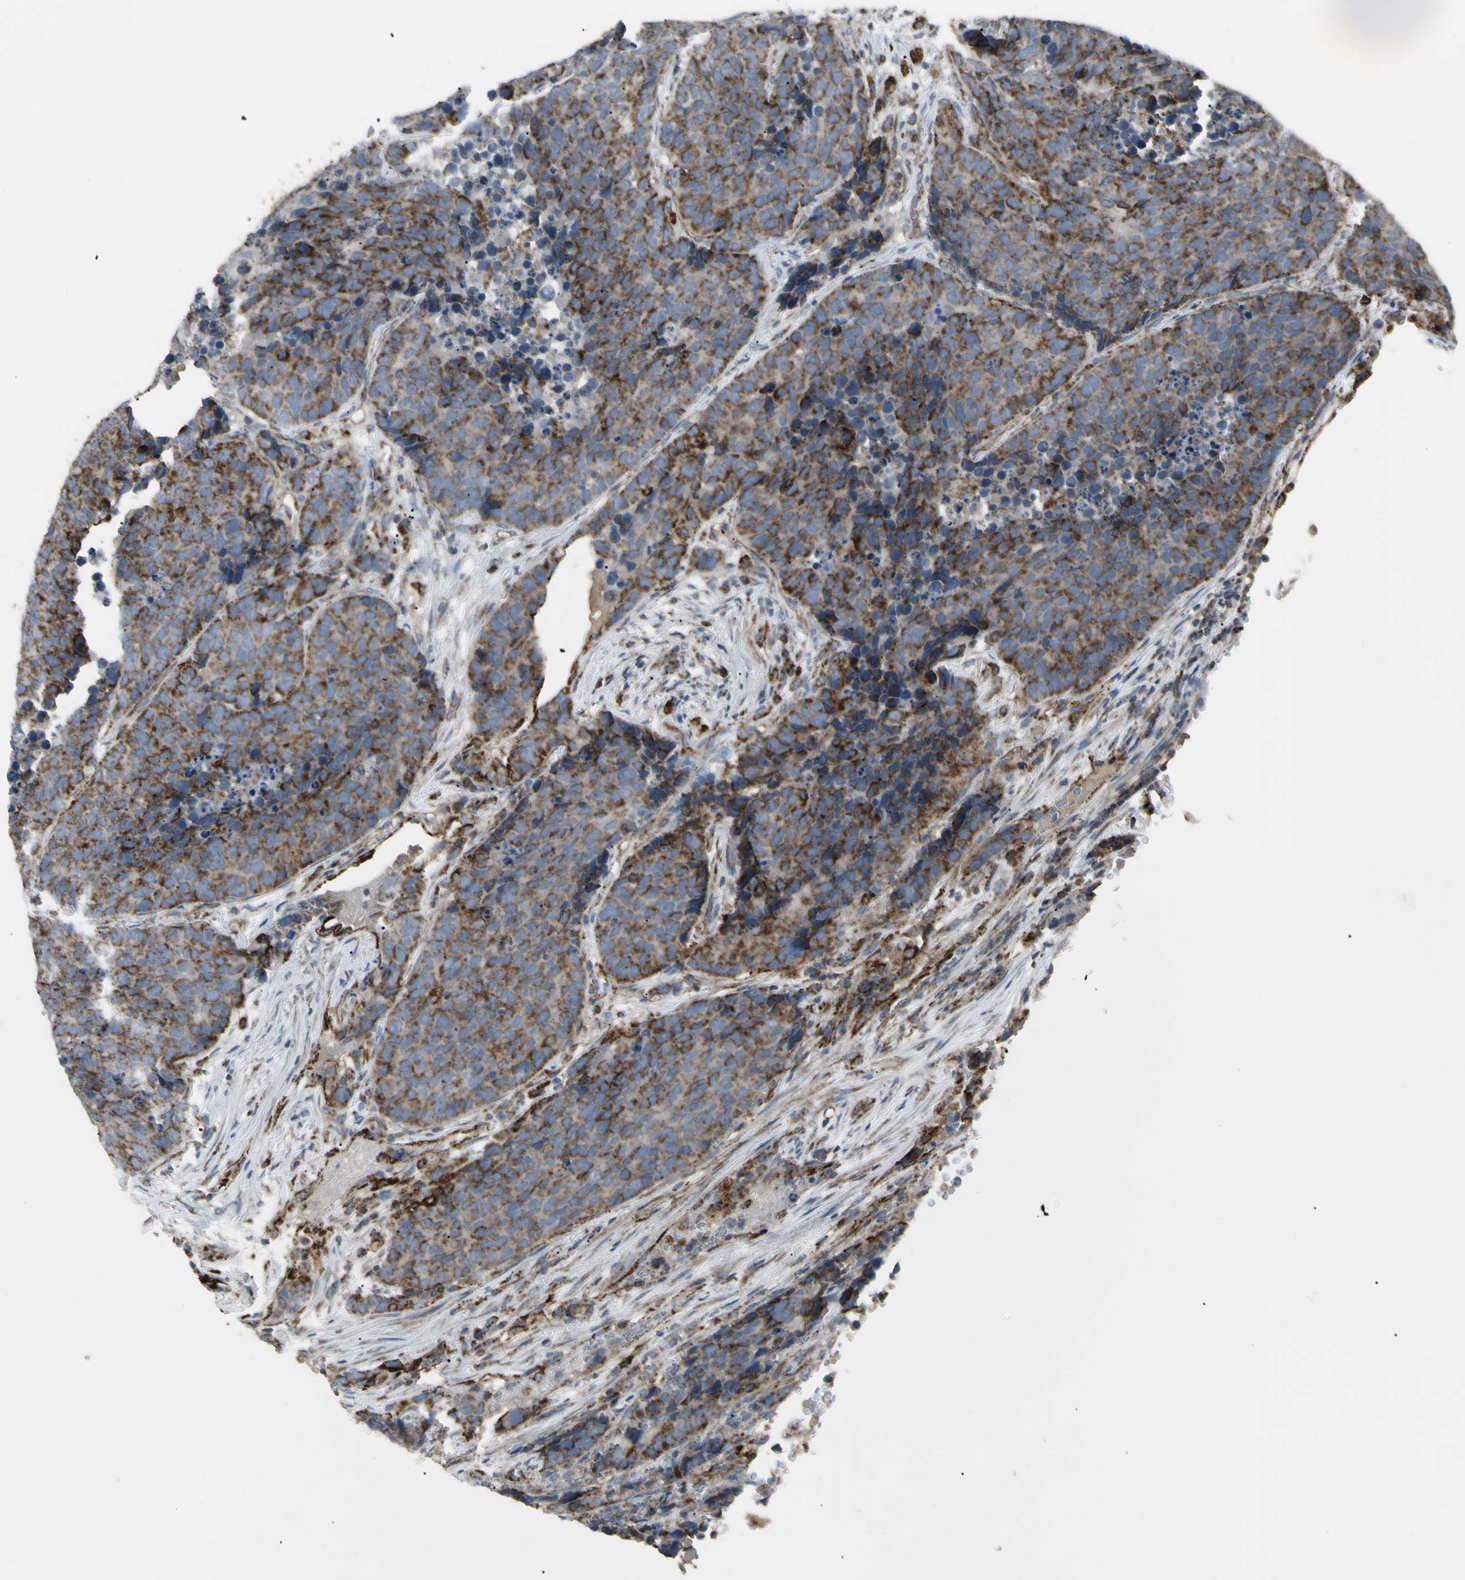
{"staining": {"intensity": "strong", "quantity": ">75%", "location": "cytoplasmic/membranous"}, "tissue": "carcinoid", "cell_type": "Tumor cells", "image_type": "cancer", "snomed": [{"axis": "morphology", "description": "Carcinoid, malignant, NOS"}, {"axis": "topography", "description": "Lung"}], "caption": "Approximately >75% of tumor cells in carcinoid demonstrate strong cytoplasmic/membranous protein expression as visualized by brown immunohistochemical staining.", "gene": "CYB5R1", "patient": {"sex": "male", "age": 60}}